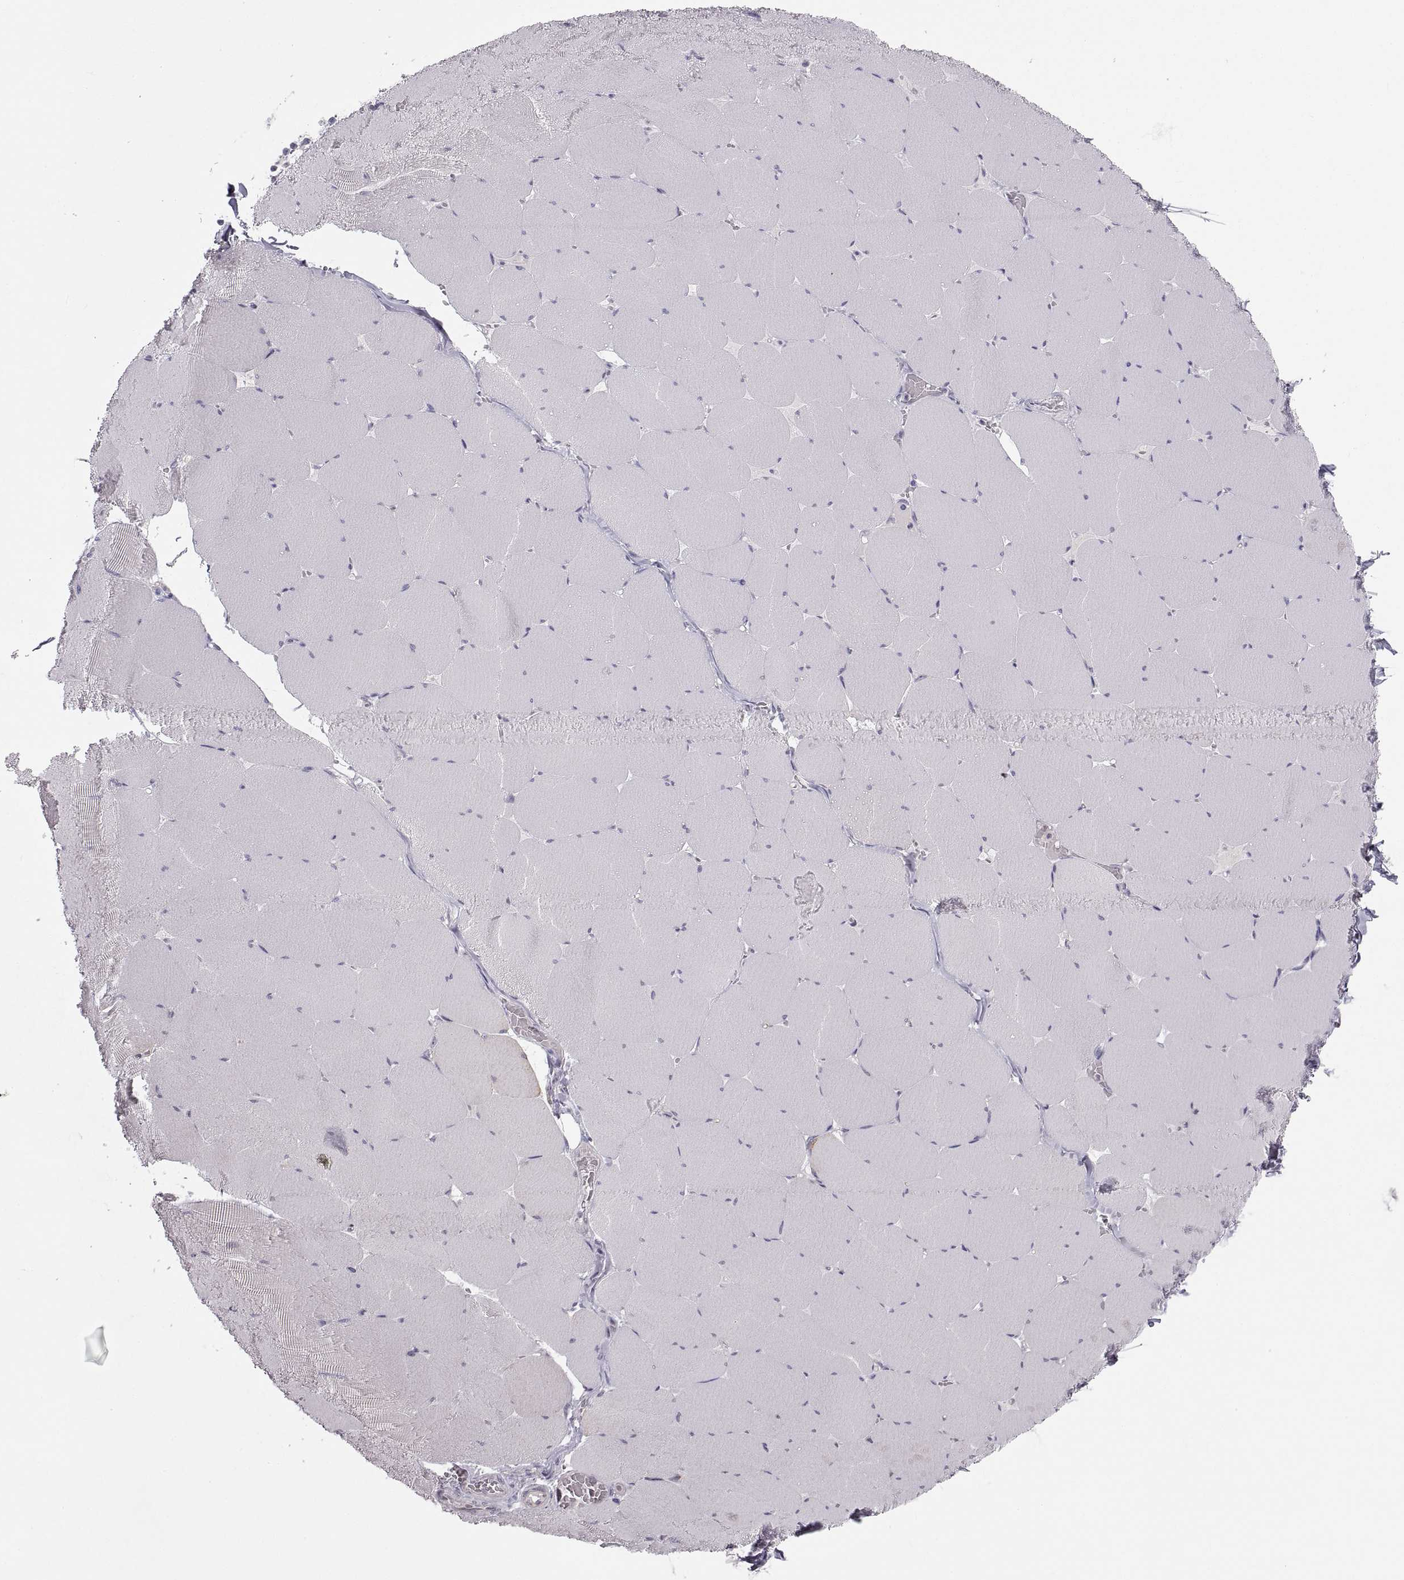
{"staining": {"intensity": "negative", "quantity": "none", "location": "none"}, "tissue": "skeletal muscle", "cell_type": "Myocytes", "image_type": "normal", "snomed": [{"axis": "morphology", "description": "Normal tissue, NOS"}, {"axis": "morphology", "description": "Malignant melanoma, Metastatic site"}, {"axis": "topography", "description": "Skeletal muscle"}], "caption": "Skeletal muscle was stained to show a protein in brown. There is no significant staining in myocytes. (IHC, brightfield microscopy, high magnification).", "gene": "ZNF185", "patient": {"sex": "male", "age": 50}}